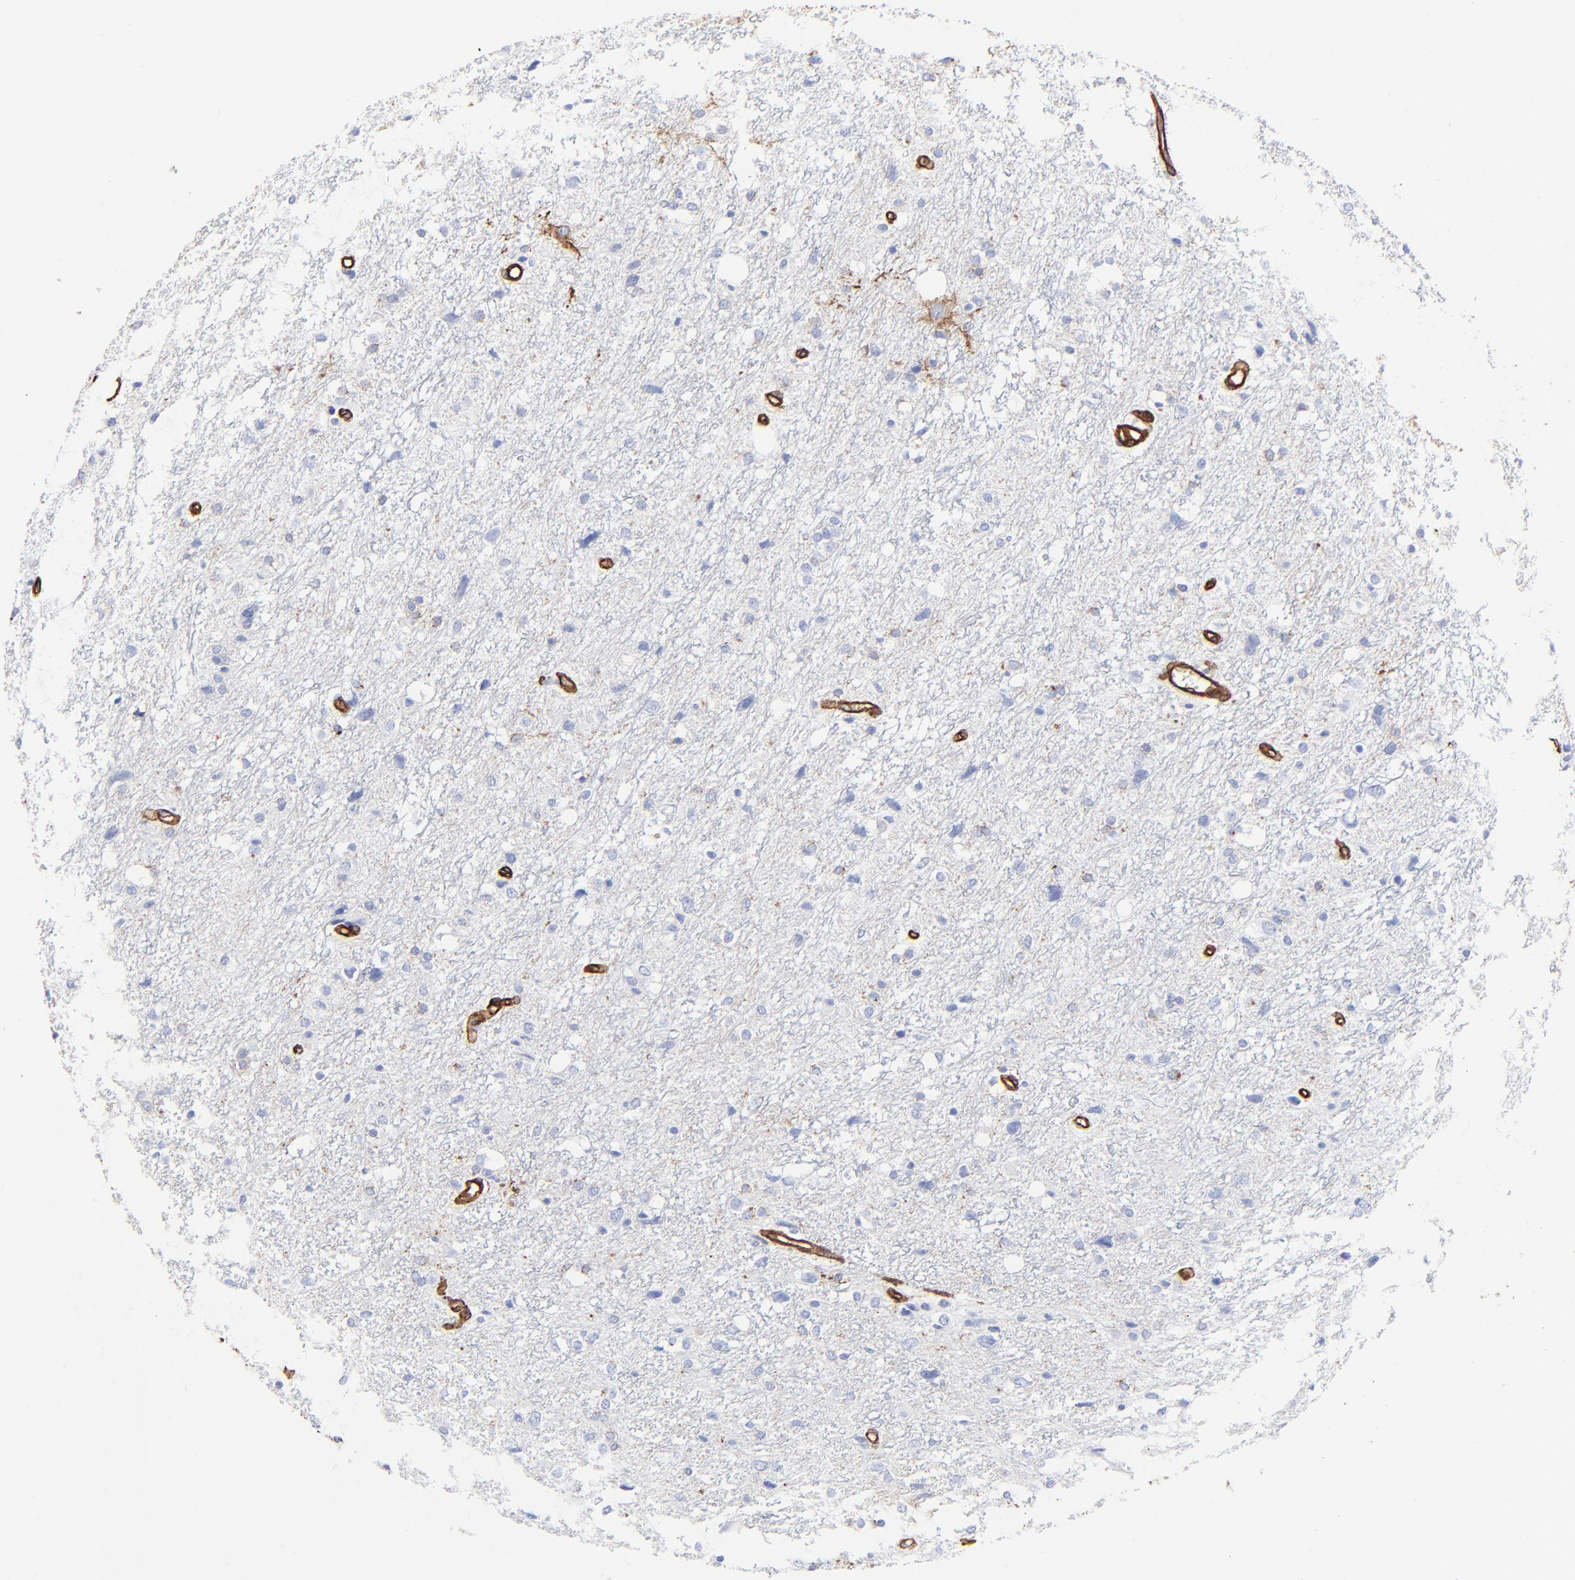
{"staining": {"intensity": "negative", "quantity": "none", "location": "none"}, "tissue": "glioma", "cell_type": "Tumor cells", "image_type": "cancer", "snomed": [{"axis": "morphology", "description": "Glioma, malignant, High grade"}, {"axis": "topography", "description": "Brain"}], "caption": "Tumor cells are negative for brown protein staining in glioma. (DAB immunohistochemistry (IHC) visualized using brightfield microscopy, high magnification).", "gene": "CAV1", "patient": {"sex": "female", "age": 59}}